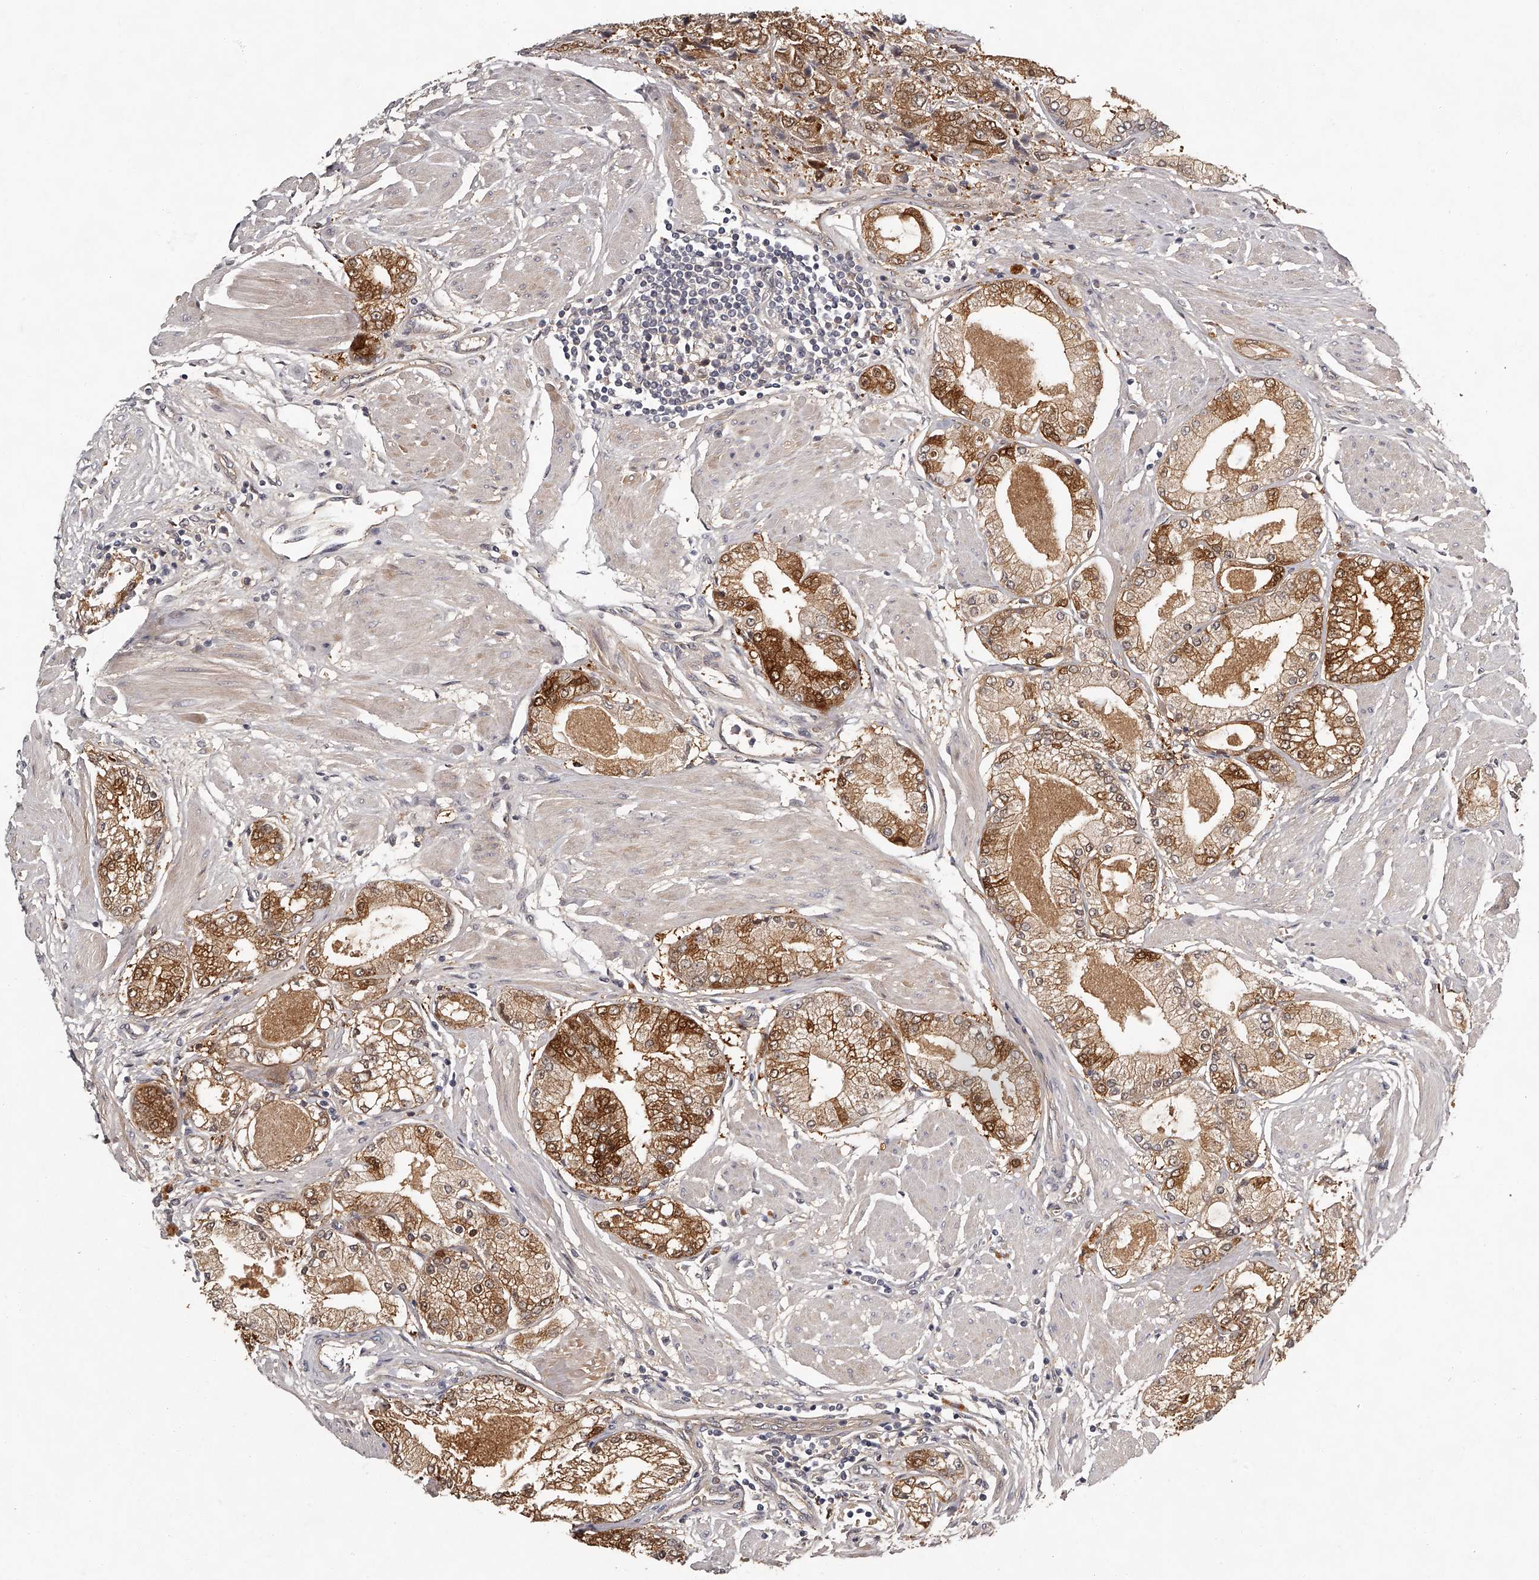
{"staining": {"intensity": "moderate", "quantity": ">75%", "location": "cytoplasmic/membranous,nuclear"}, "tissue": "prostate cancer", "cell_type": "Tumor cells", "image_type": "cancer", "snomed": [{"axis": "morphology", "description": "Adenocarcinoma, High grade"}, {"axis": "topography", "description": "Prostate"}], "caption": "There is medium levels of moderate cytoplasmic/membranous and nuclear staining in tumor cells of adenocarcinoma (high-grade) (prostate), as demonstrated by immunohistochemical staining (brown color).", "gene": "GGCT", "patient": {"sex": "male", "age": 50}}